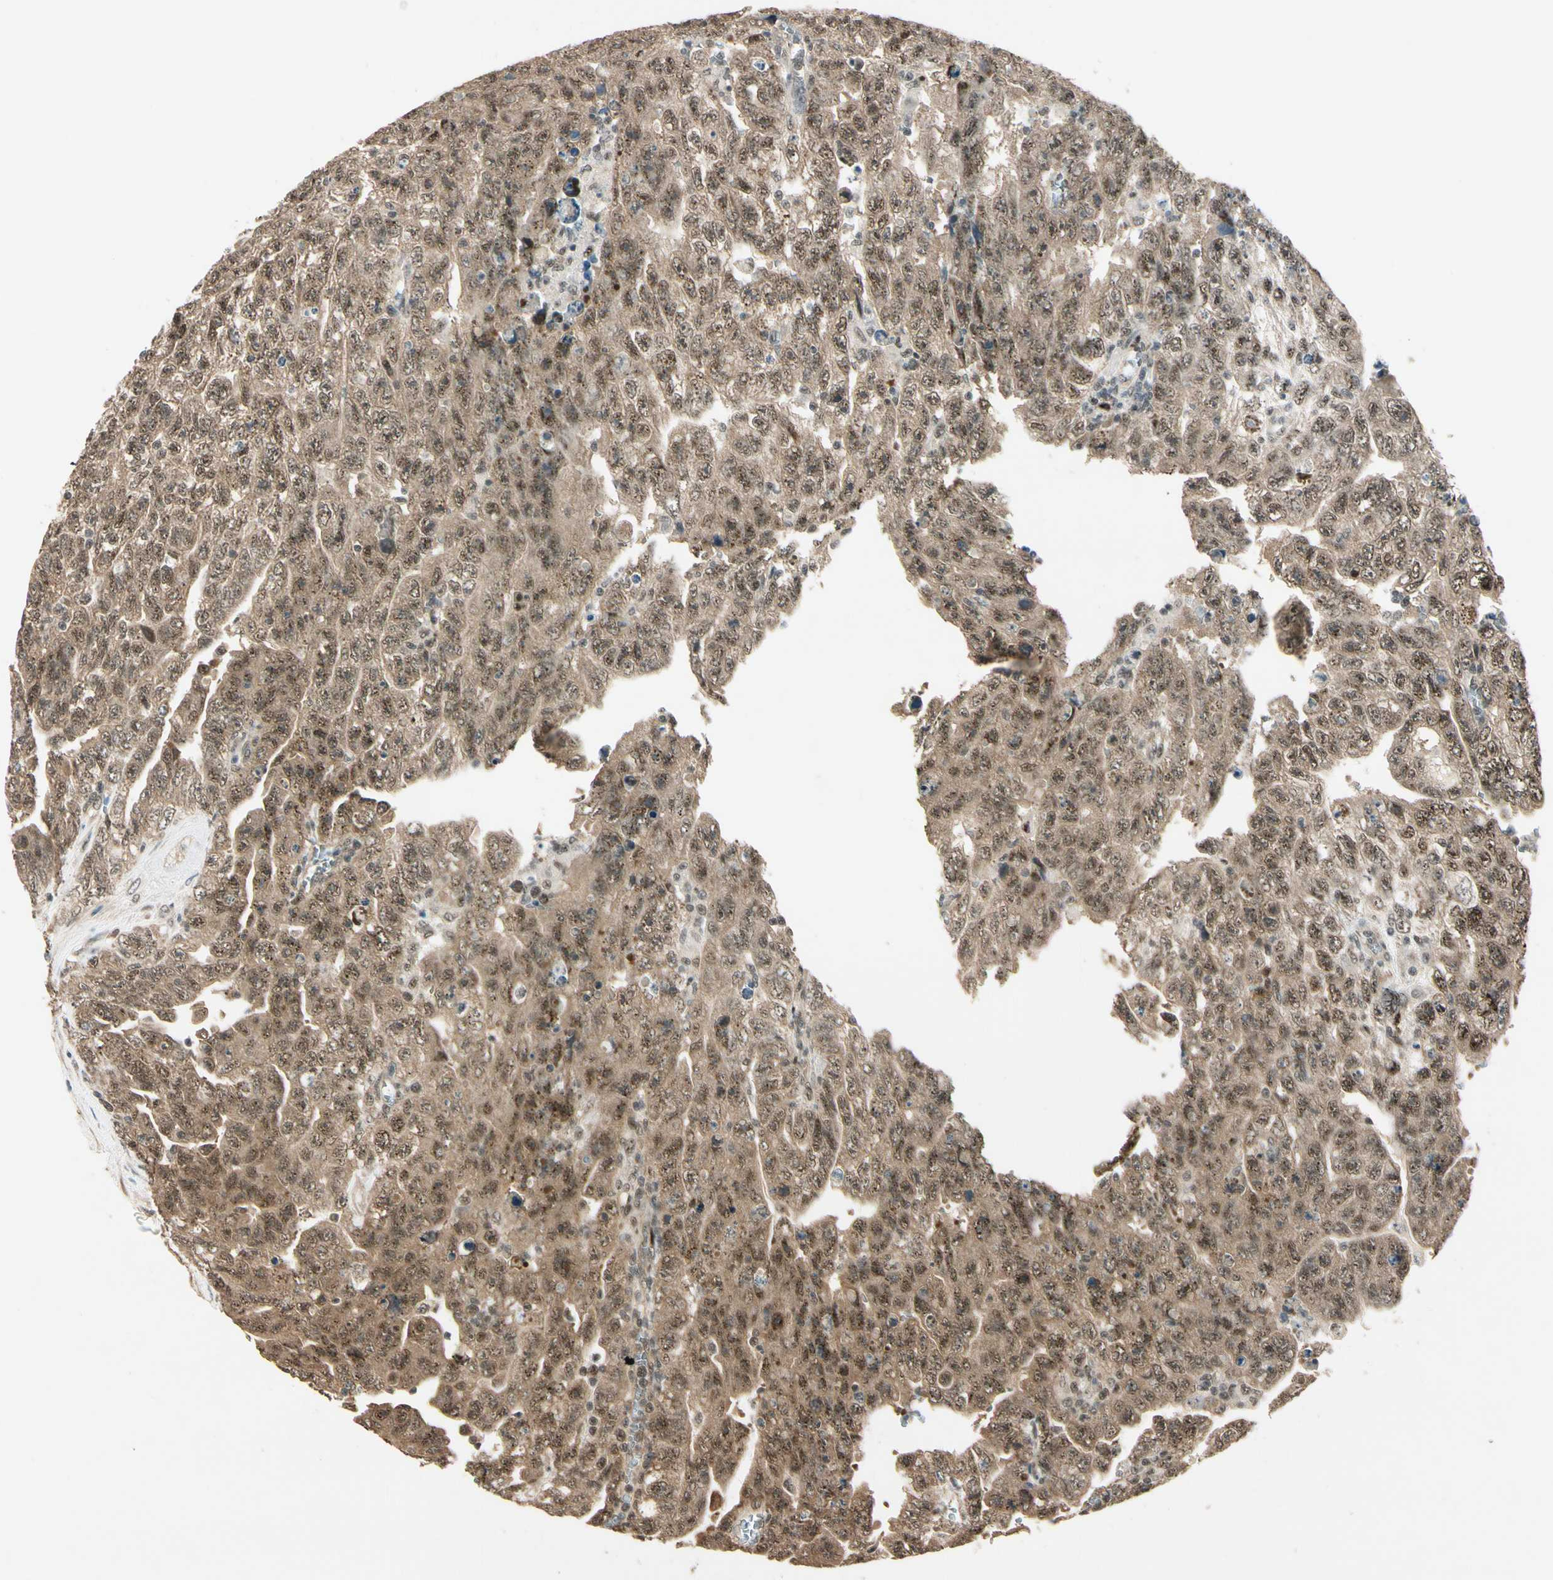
{"staining": {"intensity": "moderate", "quantity": ">75%", "location": "cytoplasmic/membranous,nuclear"}, "tissue": "testis cancer", "cell_type": "Tumor cells", "image_type": "cancer", "snomed": [{"axis": "morphology", "description": "Carcinoma, Embryonal, NOS"}, {"axis": "topography", "description": "Testis"}], "caption": "Immunohistochemical staining of embryonal carcinoma (testis) exhibits medium levels of moderate cytoplasmic/membranous and nuclear expression in approximately >75% of tumor cells. Nuclei are stained in blue.", "gene": "MCPH1", "patient": {"sex": "male", "age": 28}}